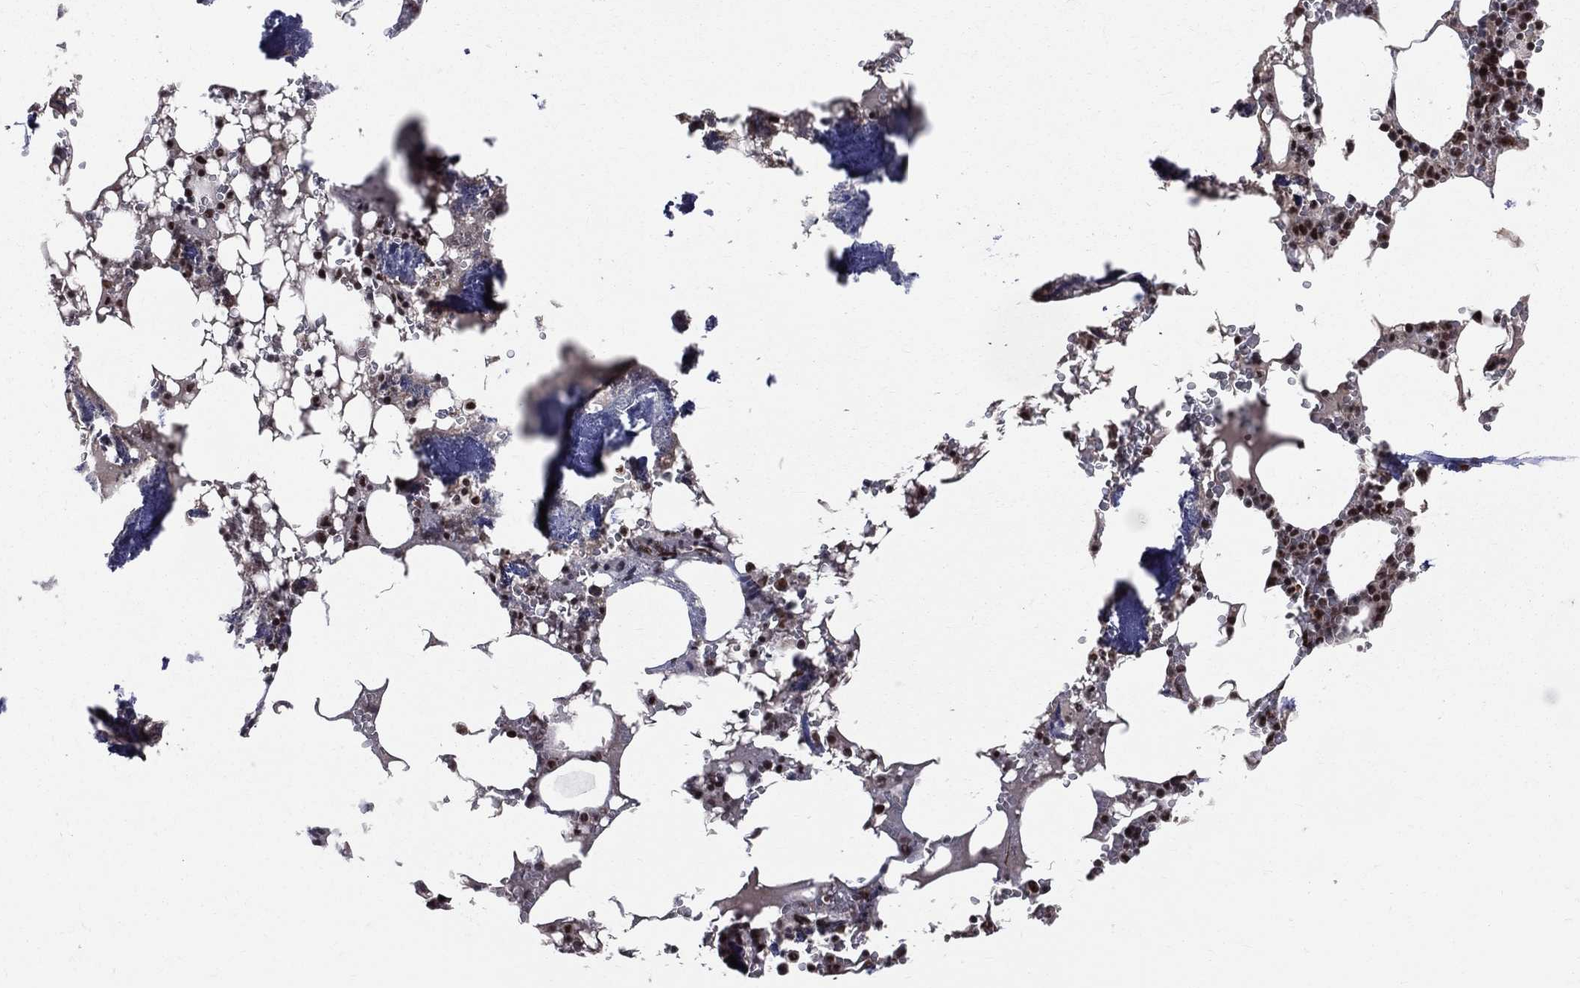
{"staining": {"intensity": "strong", "quantity": ">75%", "location": "nuclear"}, "tissue": "bone marrow", "cell_type": "Hematopoietic cells", "image_type": "normal", "snomed": [{"axis": "morphology", "description": "Normal tissue, NOS"}, {"axis": "topography", "description": "Bone marrow"}], "caption": "Immunohistochemical staining of normal bone marrow exhibits strong nuclear protein staining in approximately >75% of hematopoietic cells. (DAB IHC with brightfield microscopy, high magnification).", "gene": "SMC3", "patient": {"sex": "female", "age": 64}}